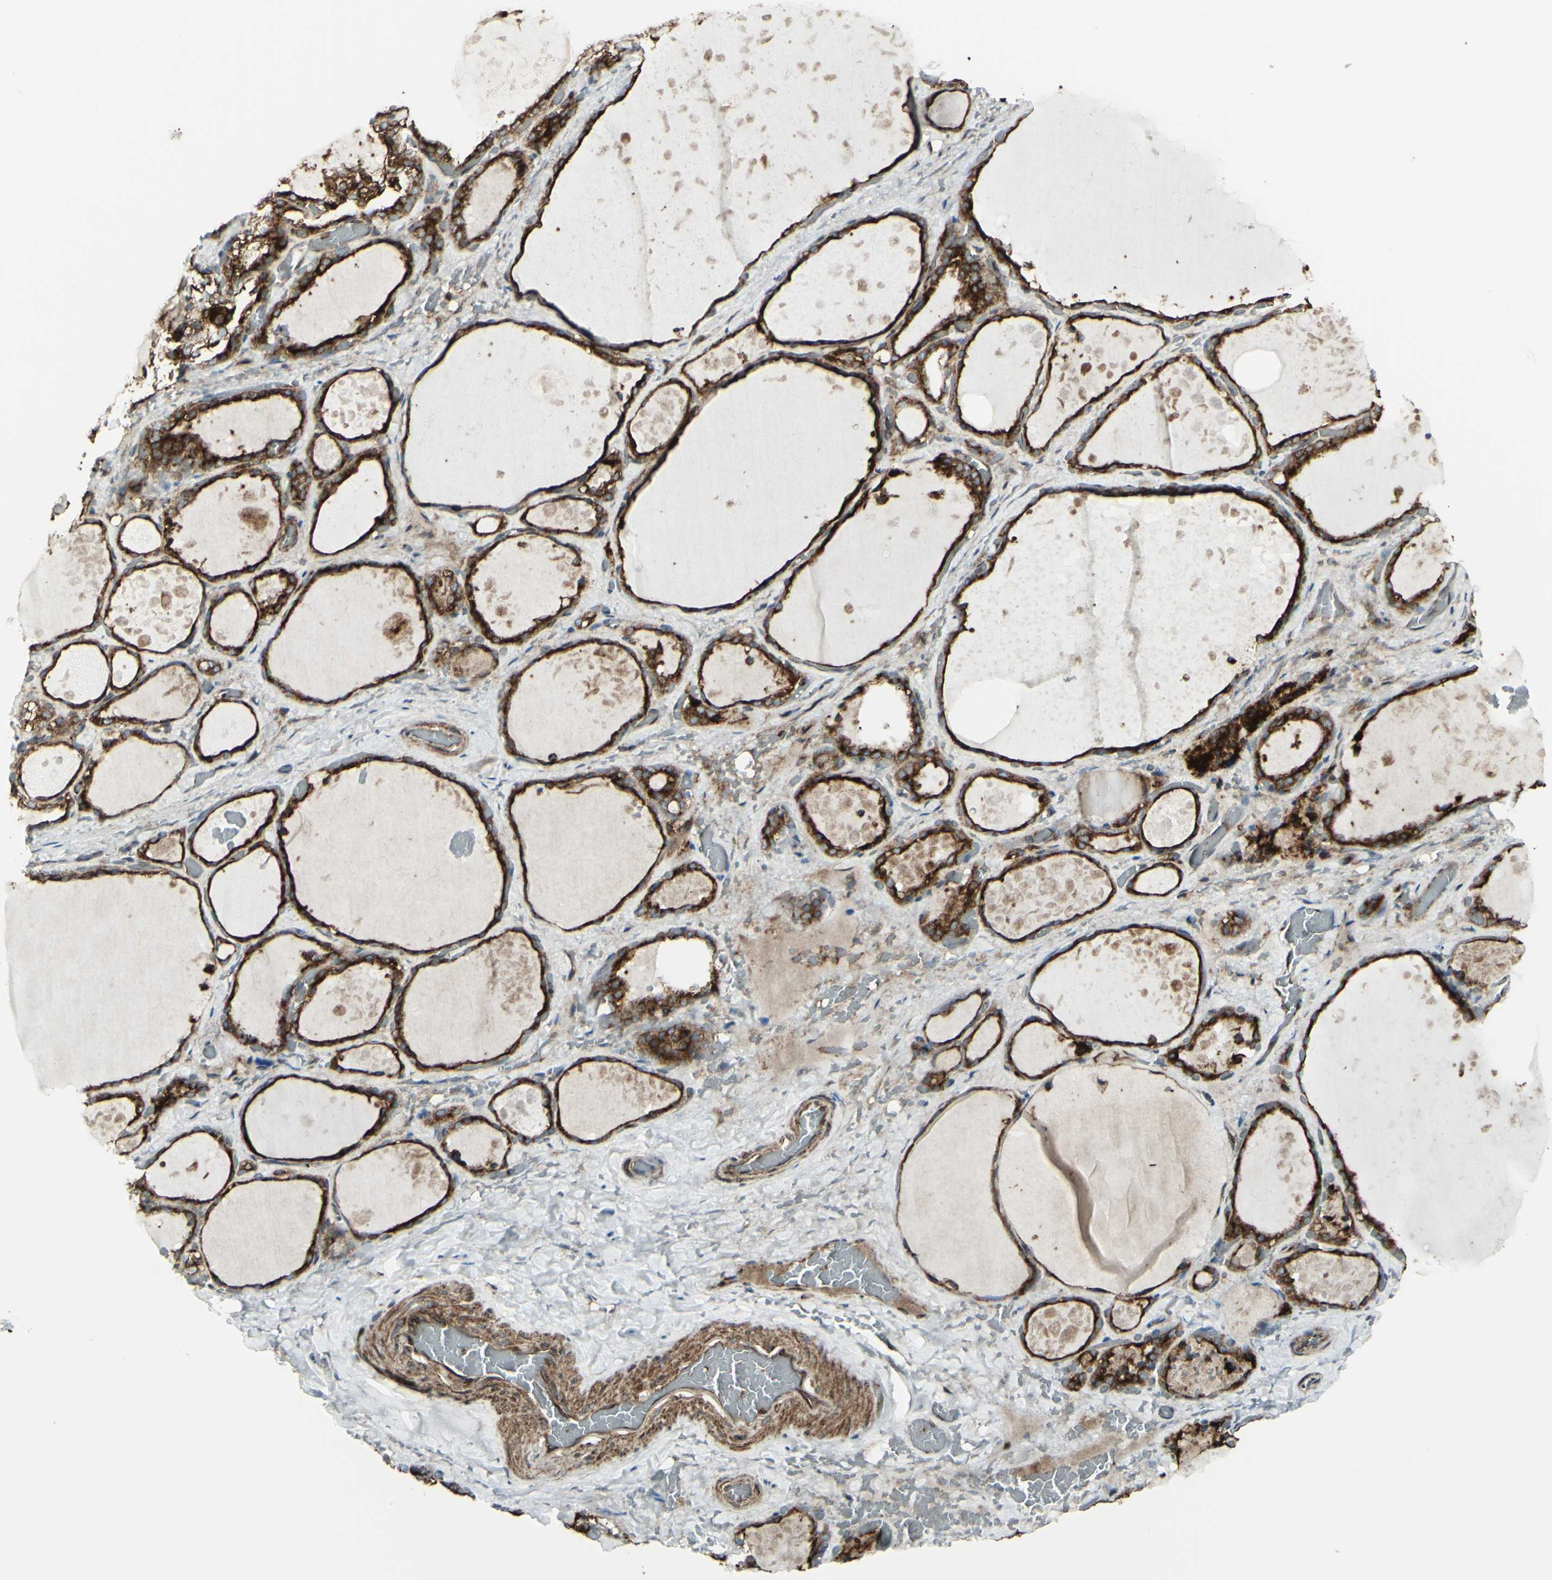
{"staining": {"intensity": "strong", "quantity": ">75%", "location": "cytoplasmic/membranous"}, "tissue": "thyroid gland", "cell_type": "Glandular cells", "image_type": "normal", "snomed": [{"axis": "morphology", "description": "Normal tissue, NOS"}, {"axis": "topography", "description": "Thyroid gland"}], "caption": "The photomicrograph demonstrates staining of benign thyroid gland, revealing strong cytoplasmic/membranous protein expression (brown color) within glandular cells.", "gene": "NAPA", "patient": {"sex": "male", "age": 61}}